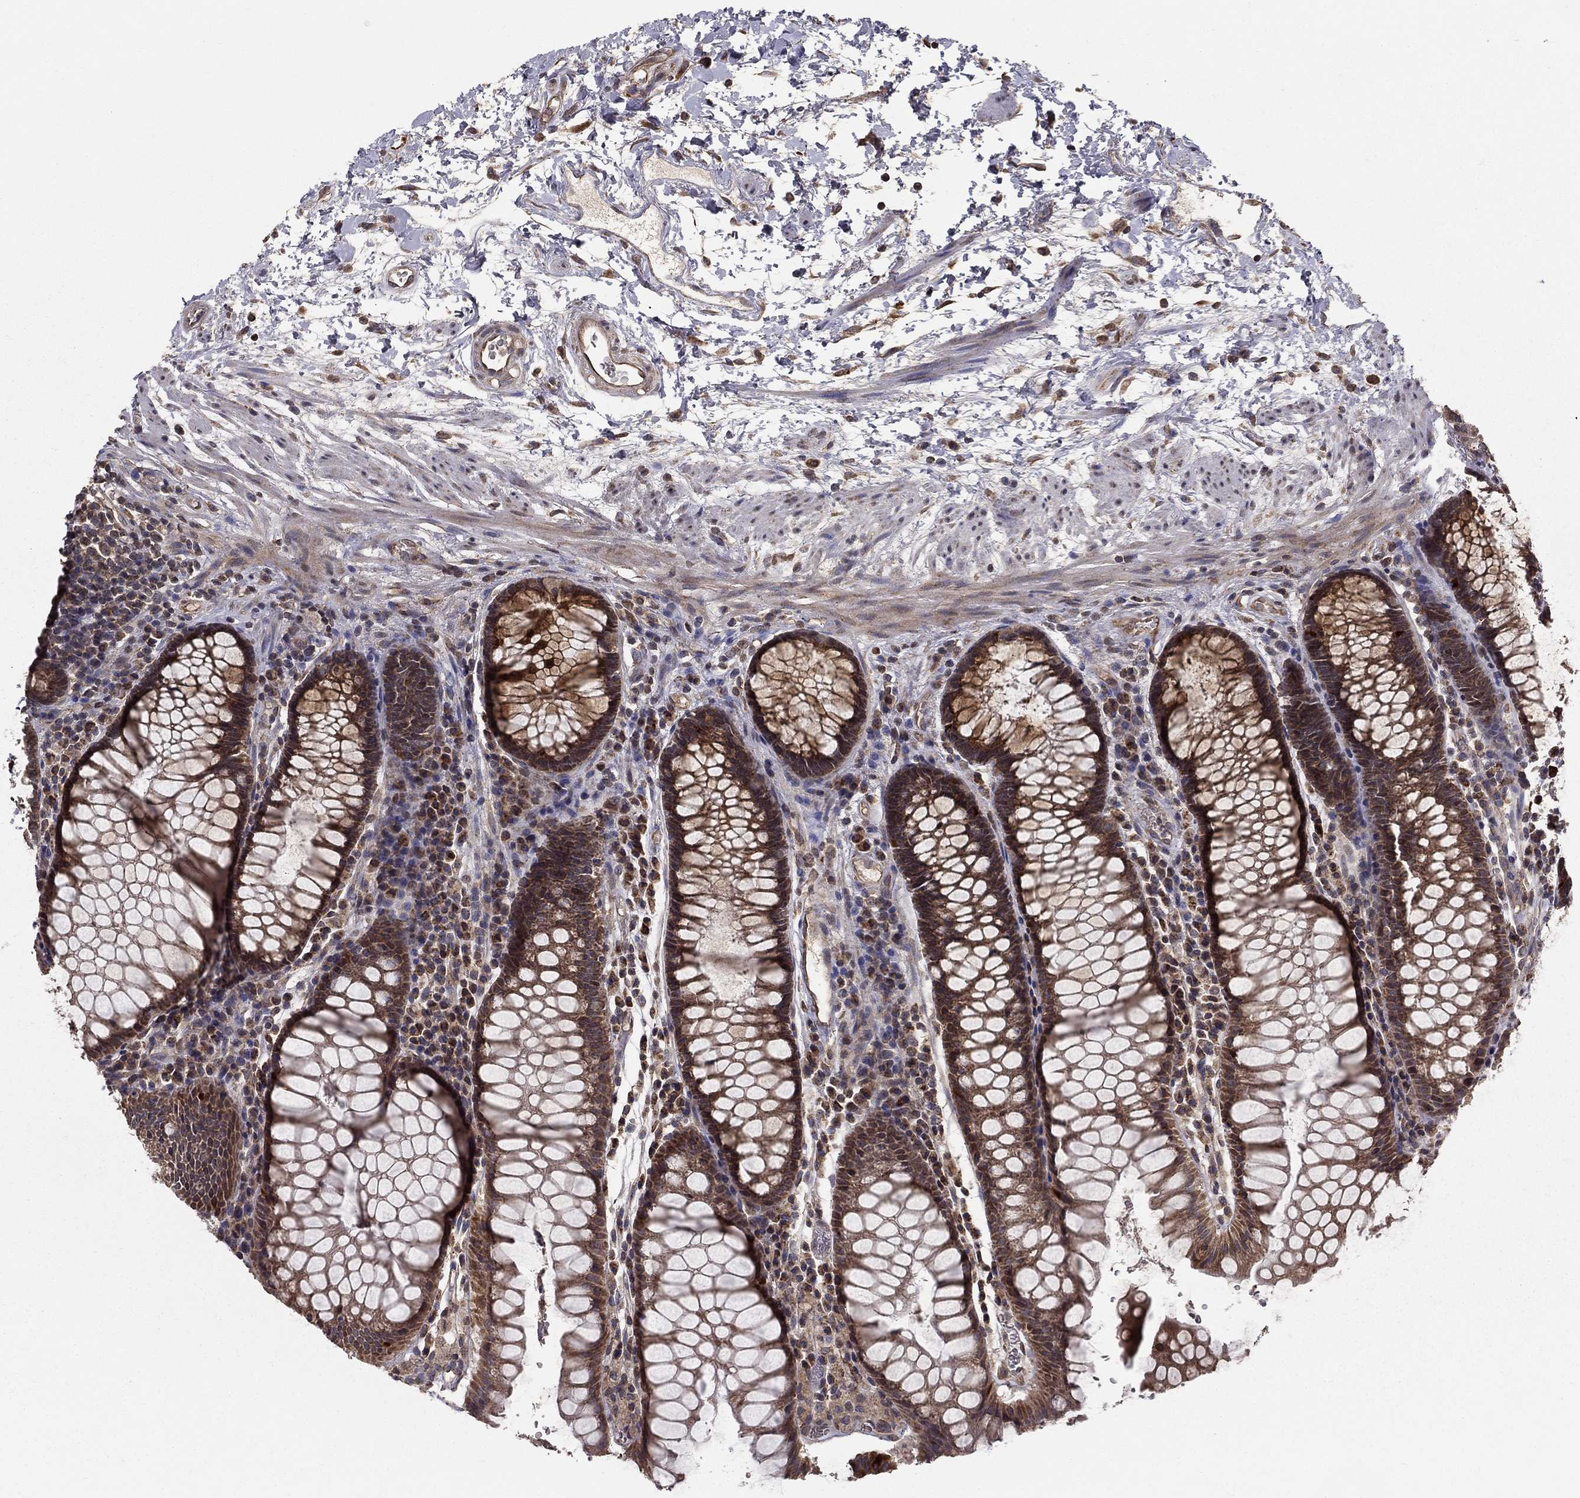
{"staining": {"intensity": "moderate", "quantity": ">75%", "location": "cytoplasmic/membranous"}, "tissue": "rectum", "cell_type": "Glandular cells", "image_type": "normal", "snomed": [{"axis": "morphology", "description": "Normal tissue, NOS"}, {"axis": "topography", "description": "Rectum"}], "caption": "A micrograph showing moderate cytoplasmic/membranous positivity in approximately >75% of glandular cells in normal rectum, as visualized by brown immunohistochemical staining.", "gene": "SLC2A13", "patient": {"sex": "female", "age": 68}}